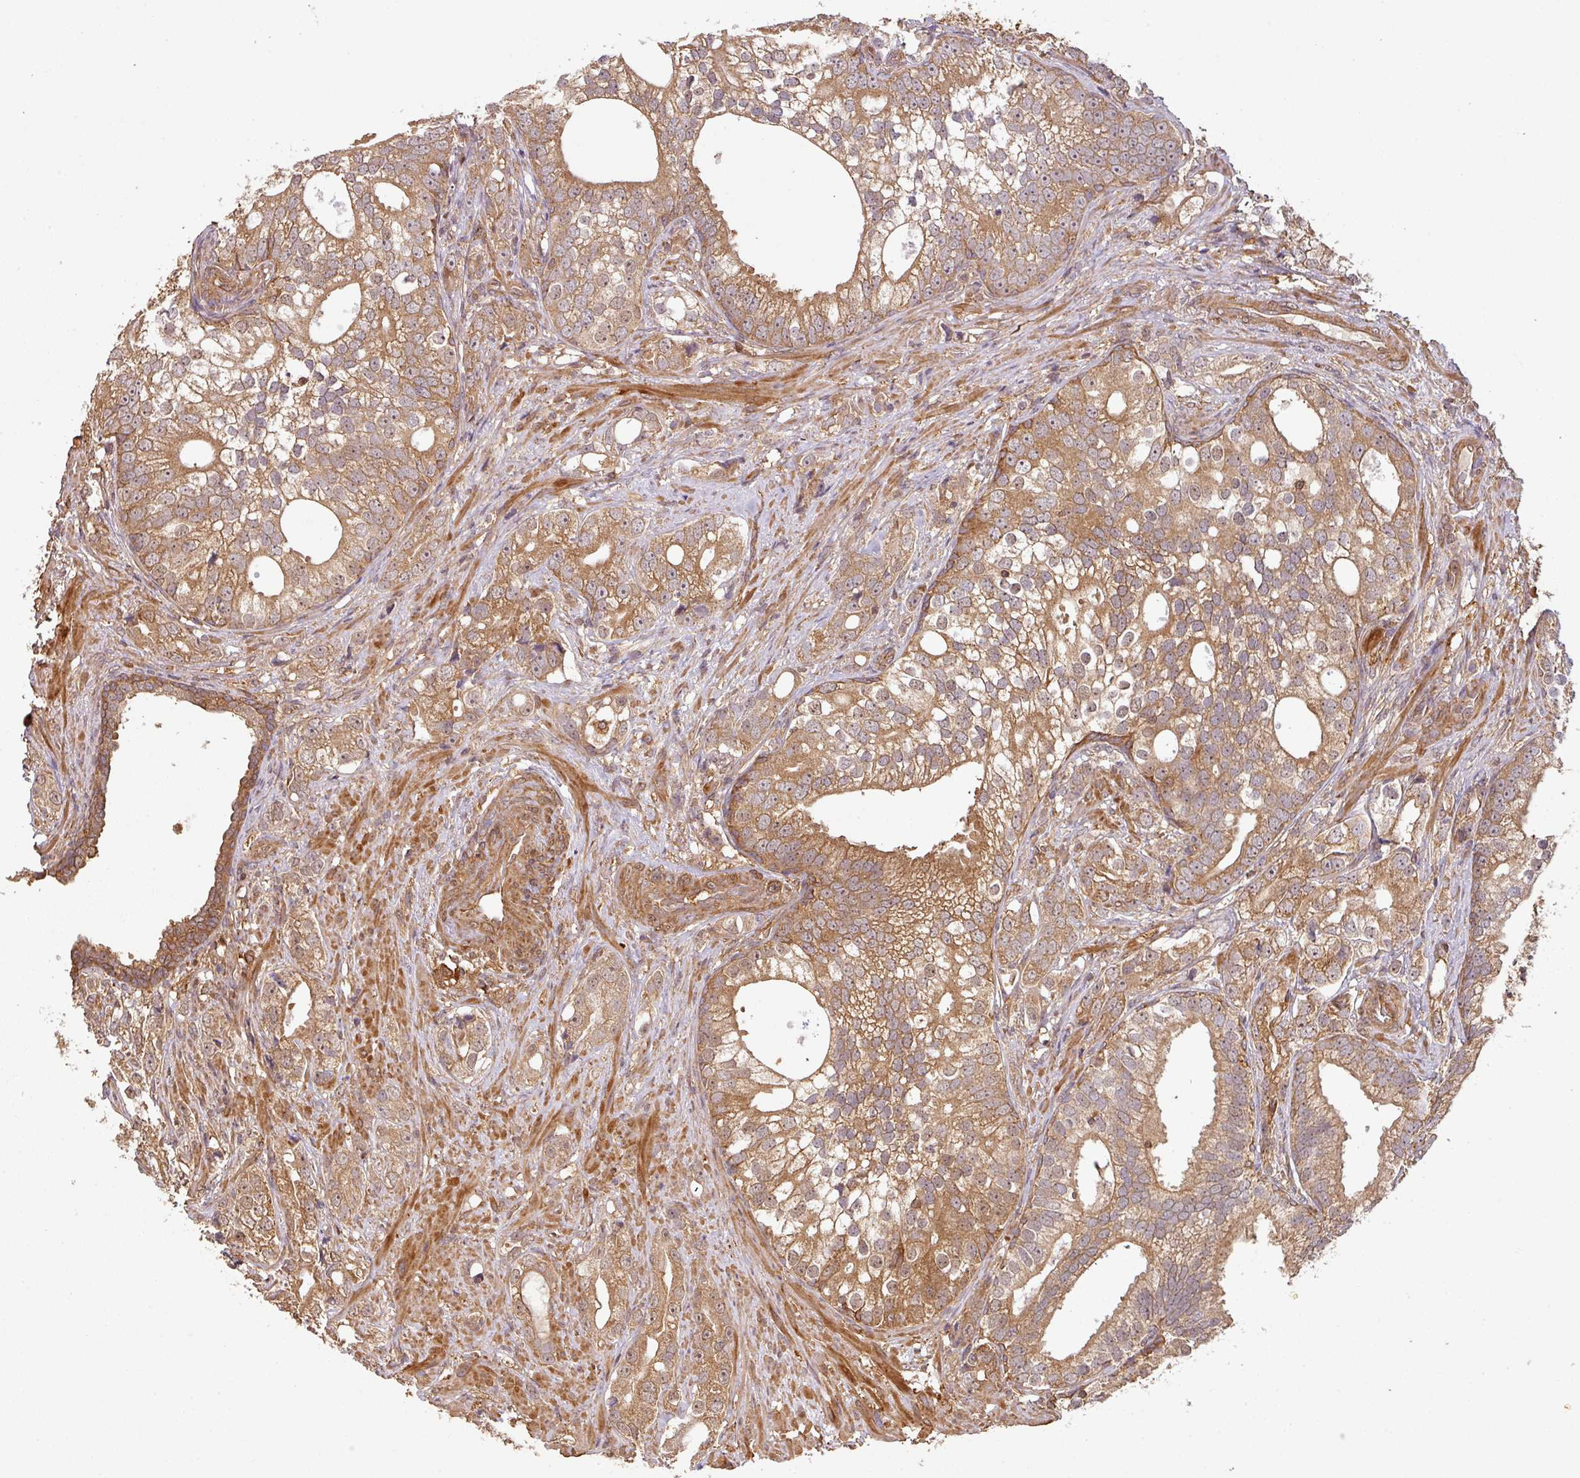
{"staining": {"intensity": "moderate", "quantity": ">75%", "location": "cytoplasmic/membranous"}, "tissue": "prostate cancer", "cell_type": "Tumor cells", "image_type": "cancer", "snomed": [{"axis": "morphology", "description": "Adenocarcinoma, High grade"}, {"axis": "topography", "description": "Prostate"}], "caption": "Tumor cells exhibit medium levels of moderate cytoplasmic/membranous expression in about >75% of cells in human adenocarcinoma (high-grade) (prostate).", "gene": "ZNF322", "patient": {"sex": "male", "age": 75}}